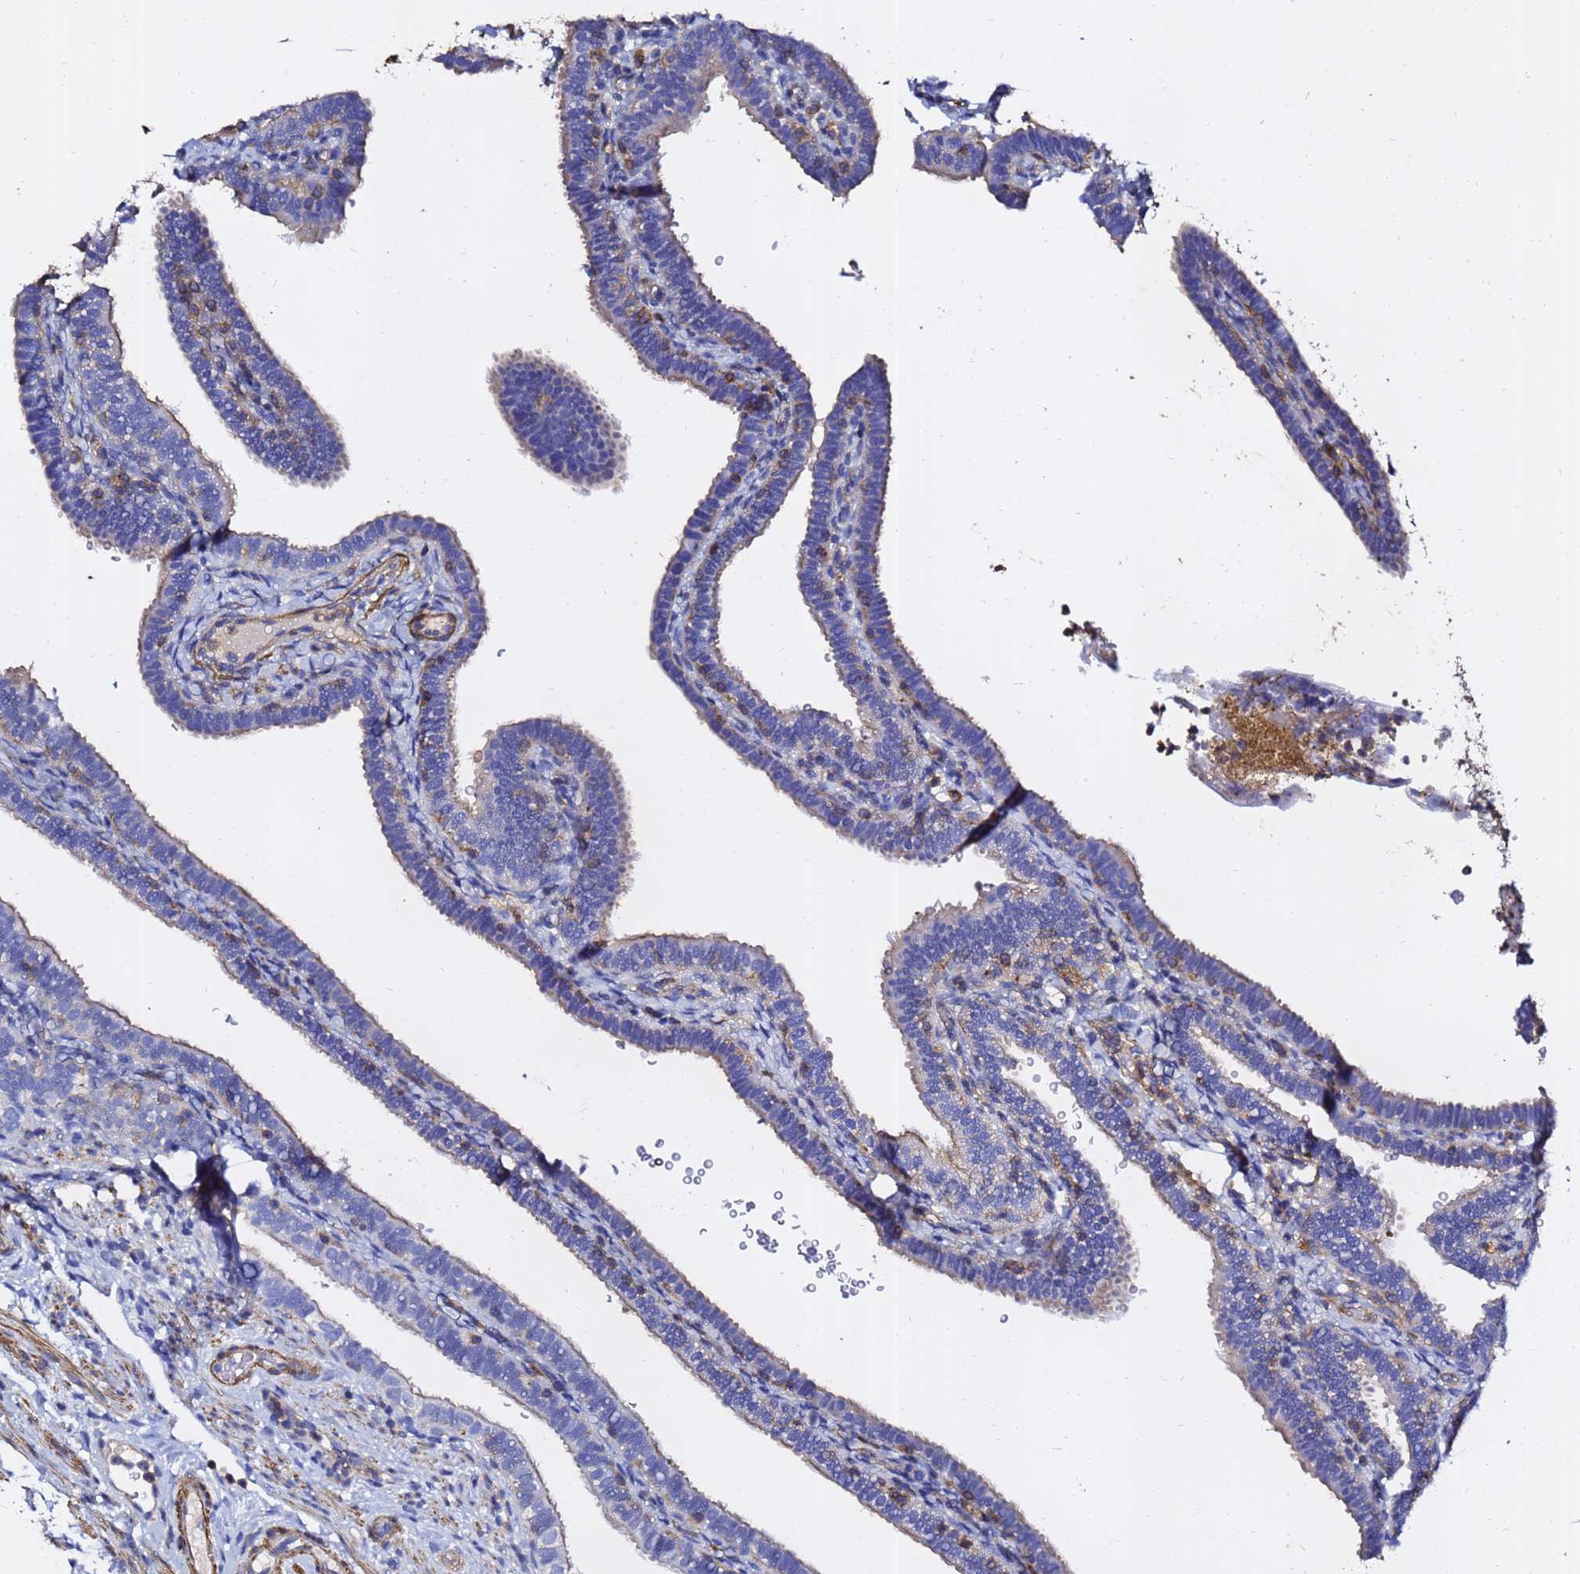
{"staining": {"intensity": "weak", "quantity": "<25%", "location": "cytoplasmic/membranous"}, "tissue": "fallopian tube", "cell_type": "Glandular cells", "image_type": "normal", "snomed": [{"axis": "morphology", "description": "Normal tissue, NOS"}, {"axis": "topography", "description": "Fallopian tube"}], "caption": "Immunohistochemical staining of benign fallopian tube displays no significant expression in glandular cells. The staining is performed using DAB (3,3'-diaminobenzidine) brown chromogen with nuclei counter-stained in using hematoxylin.", "gene": "ACTA1", "patient": {"sex": "female", "age": 41}}